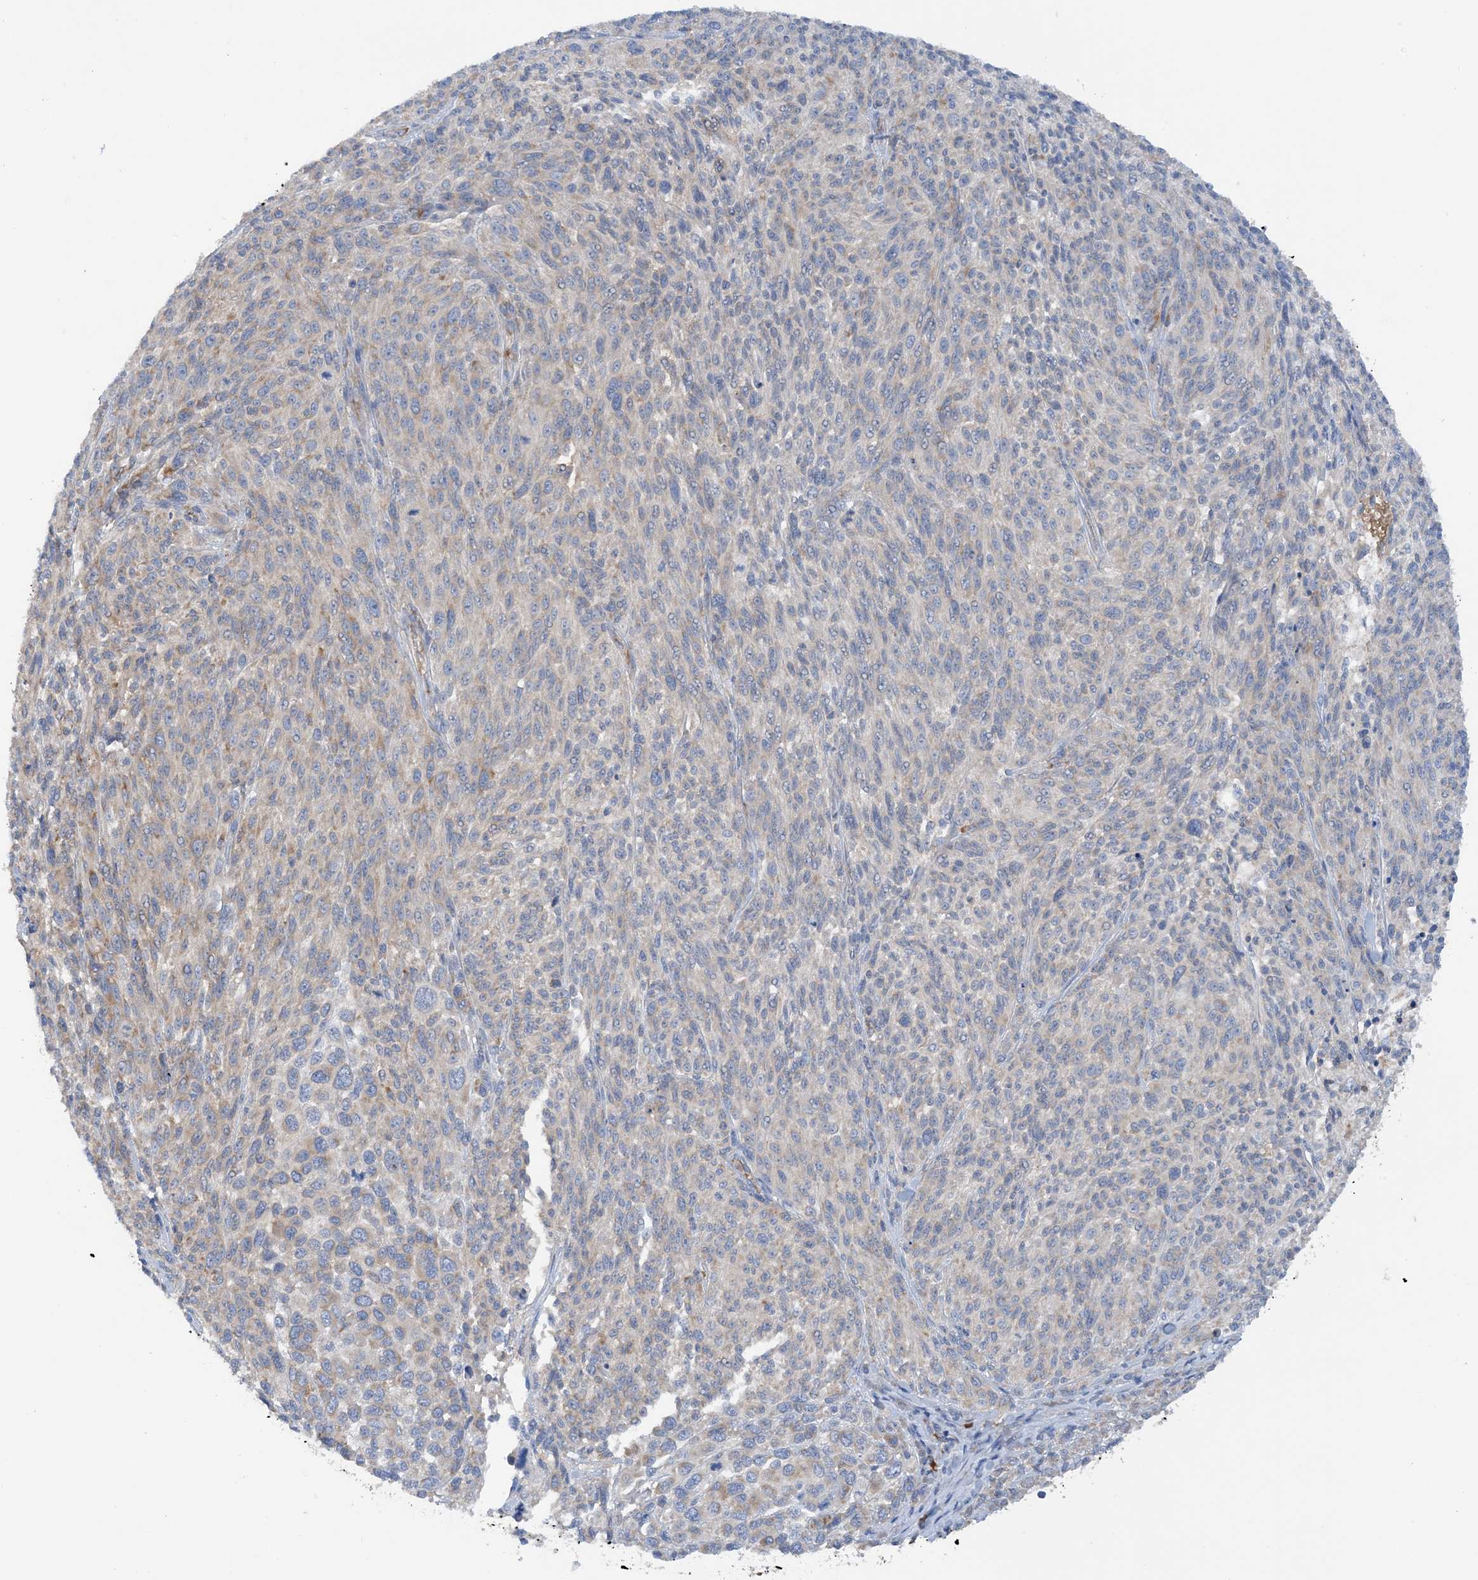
{"staining": {"intensity": "weak", "quantity": "25%-75%", "location": "cytoplasmic/membranous"}, "tissue": "melanoma", "cell_type": "Tumor cells", "image_type": "cancer", "snomed": [{"axis": "morphology", "description": "Malignant melanoma, NOS"}, {"axis": "topography", "description": "Skin of trunk"}], "caption": "Approximately 25%-75% of tumor cells in human malignant melanoma reveal weak cytoplasmic/membranous protein expression as visualized by brown immunohistochemical staining.", "gene": "SLC5A11", "patient": {"sex": "male", "age": 71}}